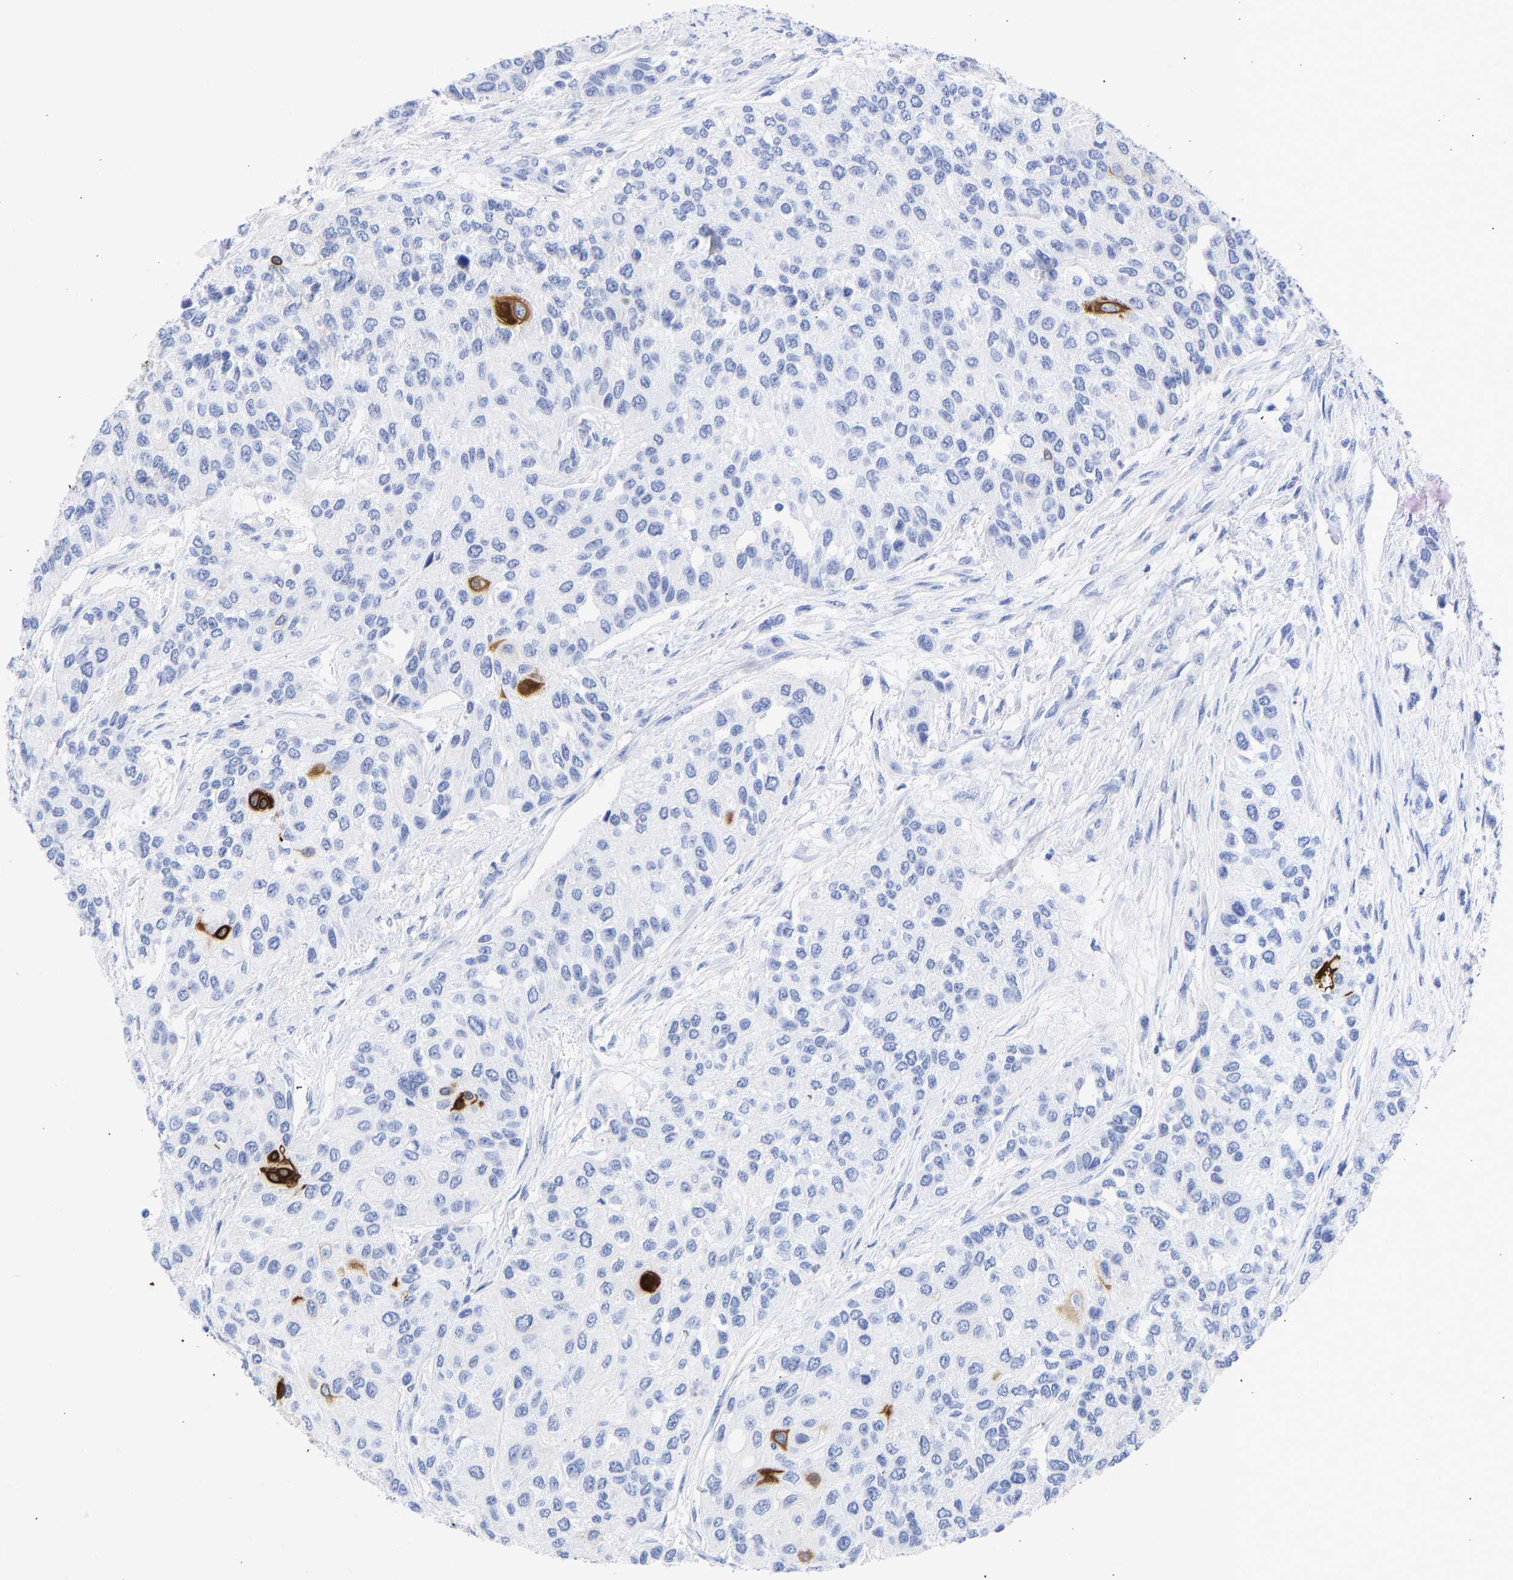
{"staining": {"intensity": "strong", "quantity": "<25%", "location": "cytoplasmic/membranous"}, "tissue": "urothelial cancer", "cell_type": "Tumor cells", "image_type": "cancer", "snomed": [{"axis": "morphology", "description": "Urothelial carcinoma, High grade"}, {"axis": "topography", "description": "Urinary bladder"}], "caption": "The image displays a brown stain indicating the presence of a protein in the cytoplasmic/membranous of tumor cells in urothelial cancer.", "gene": "KRT1", "patient": {"sex": "female", "age": 56}}